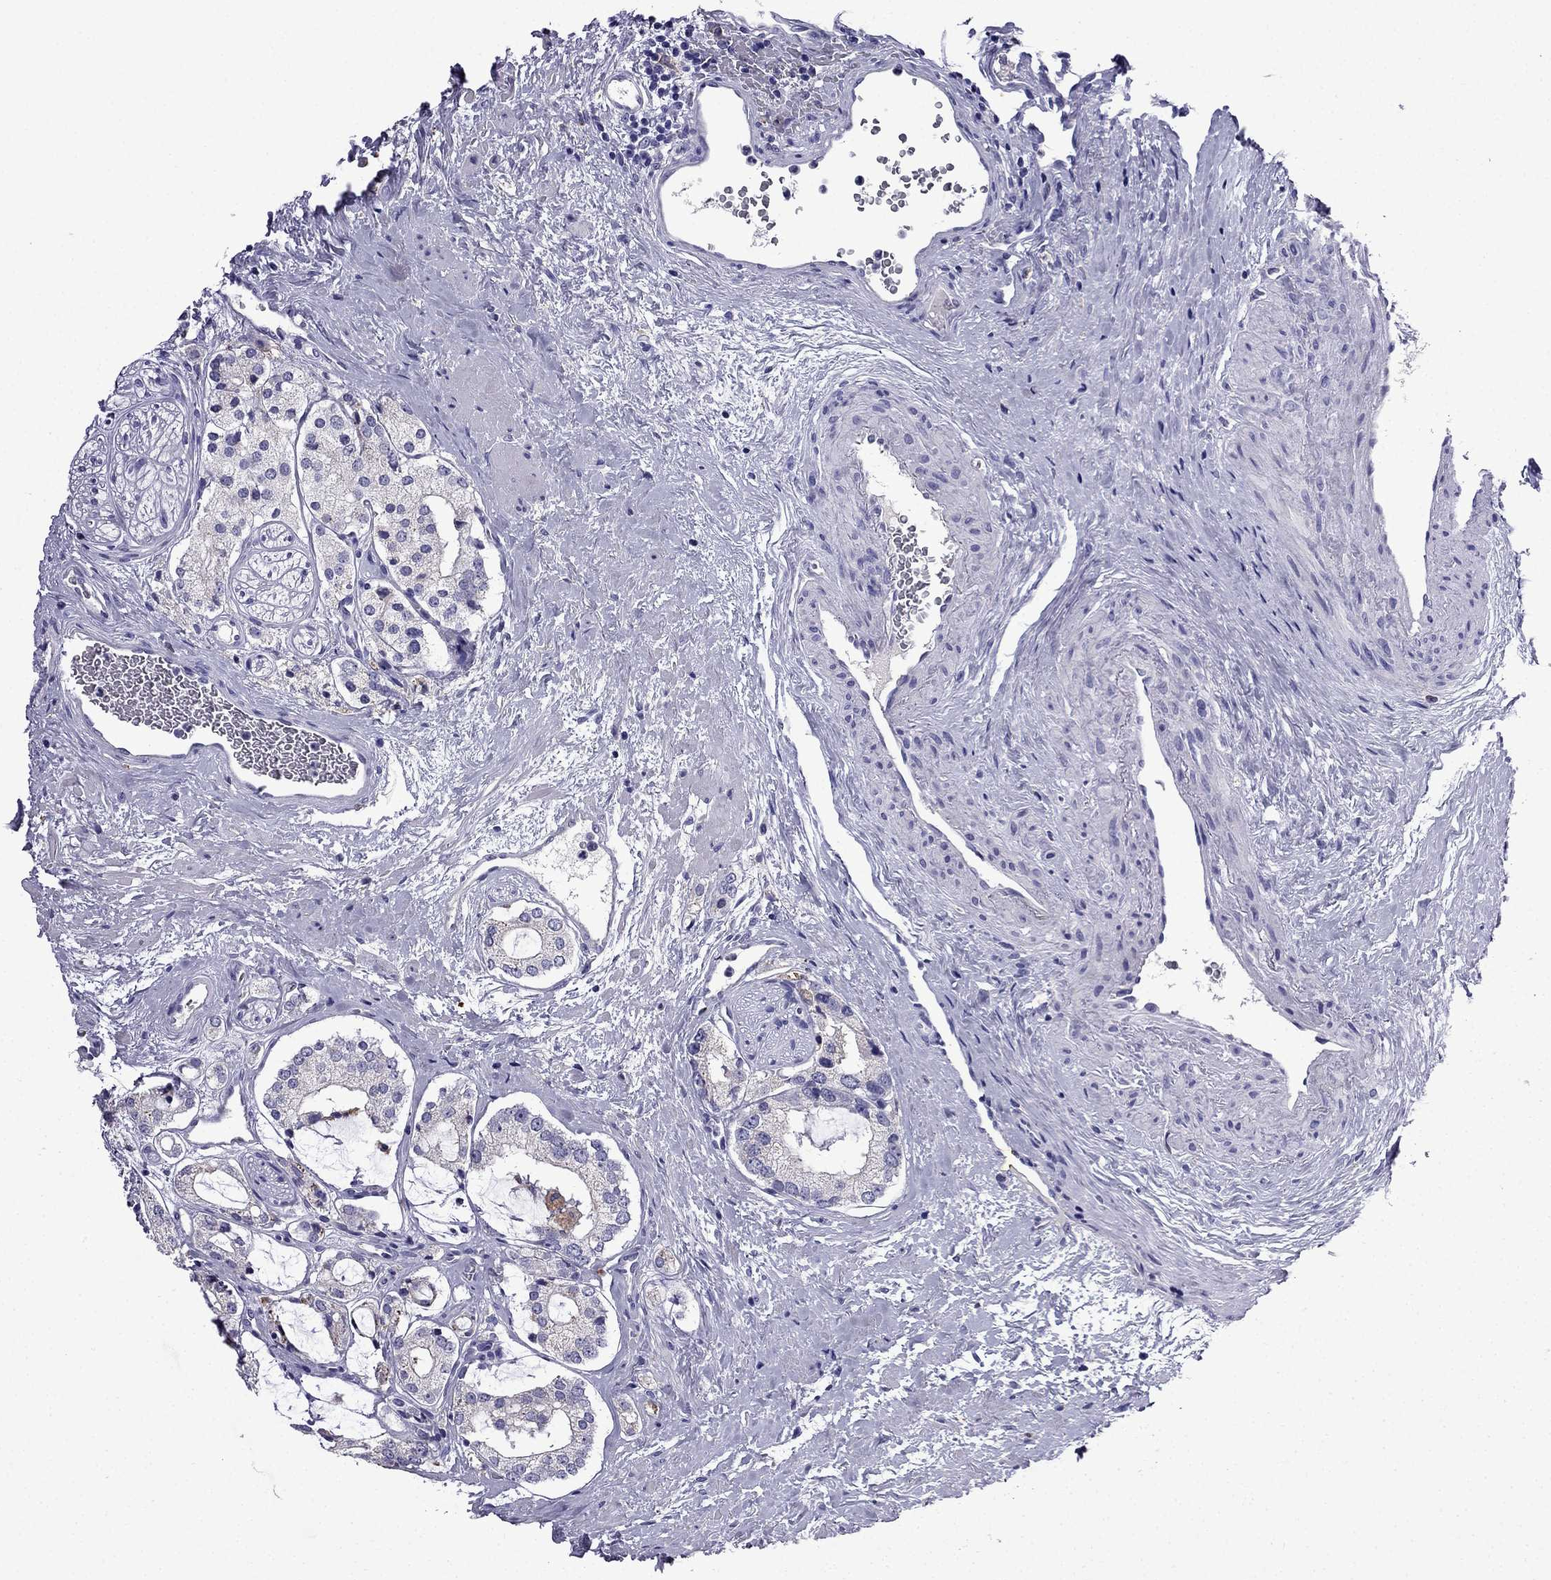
{"staining": {"intensity": "negative", "quantity": "none", "location": "none"}, "tissue": "prostate cancer", "cell_type": "Tumor cells", "image_type": "cancer", "snomed": [{"axis": "morphology", "description": "Adenocarcinoma, NOS"}, {"axis": "topography", "description": "Prostate"}], "caption": "DAB (3,3'-diaminobenzidine) immunohistochemical staining of human prostate adenocarcinoma exhibits no significant staining in tumor cells.", "gene": "TSSK4", "patient": {"sex": "male", "age": 66}}